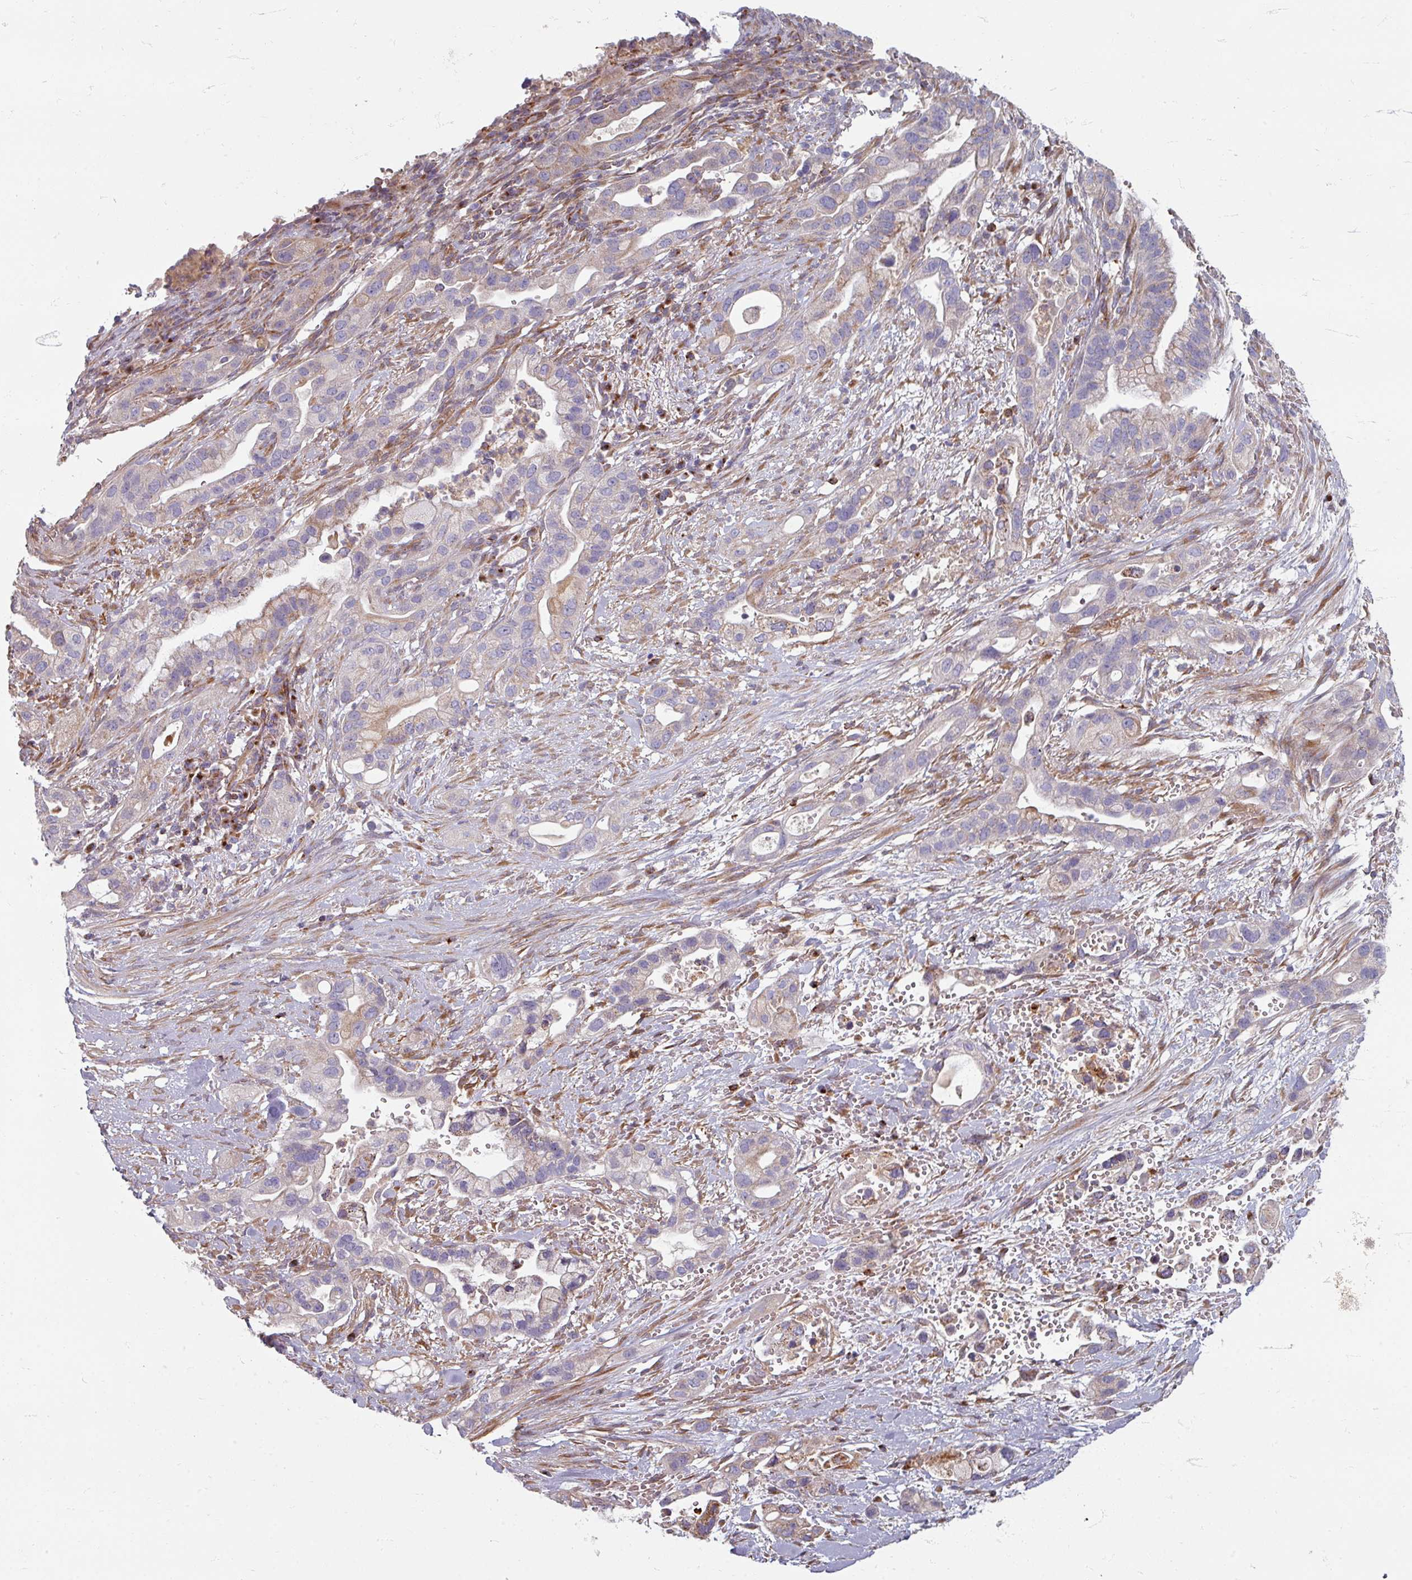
{"staining": {"intensity": "moderate", "quantity": "<25%", "location": "cytoplasmic/membranous"}, "tissue": "pancreatic cancer", "cell_type": "Tumor cells", "image_type": "cancer", "snomed": [{"axis": "morphology", "description": "Adenocarcinoma, NOS"}, {"axis": "topography", "description": "Pancreas"}], "caption": "Immunohistochemistry of human pancreatic adenocarcinoma displays low levels of moderate cytoplasmic/membranous staining in about <25% of tumor cells. Using DAB (brown) and hematoxylin (blue) stains, captured at high magnification using brightfield microscopy.", "gene": "GABARAPL1", "patient": {"sex": "male", "age": 44}}